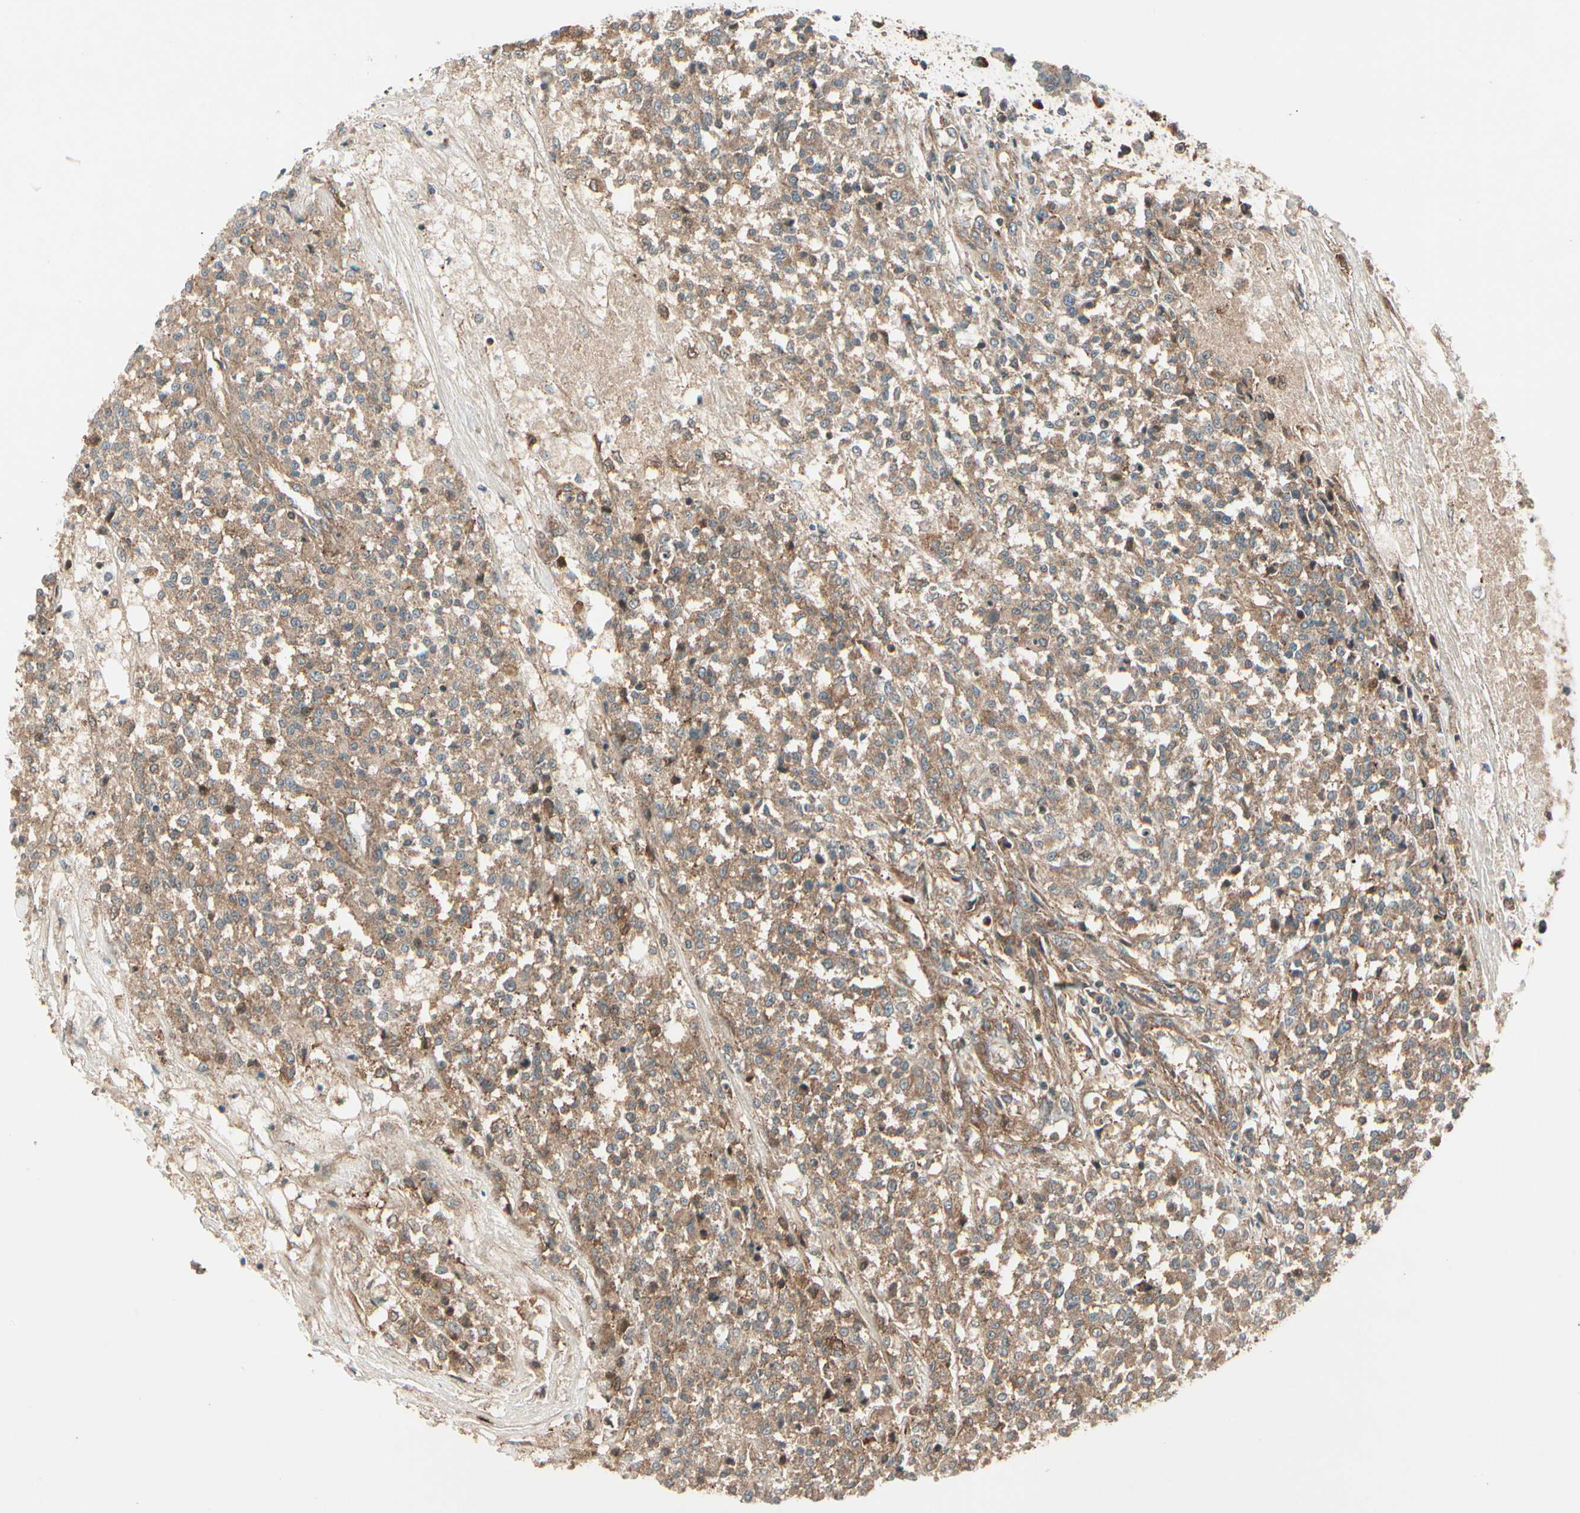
{"staining": {"intensity": "moderate", "quantity": ">75%", "location": "cytoplasmic/membranous"}, "tissue": "testis cancer", "cell_type": "Tumor cells", "image_type": "cancer", "snomed": [{"axis": "morphology", "description": "Seminoma, NOS"}, {"axis": "topography", "description": "Testis"}], "caption": "Moderate cytoplasmic/membranous protein positivity is identified in approximately >75% of tumor cells in seminoma (testis).", "gene": "FKBP15", "patient": {"sex": "male", "age": 59}}